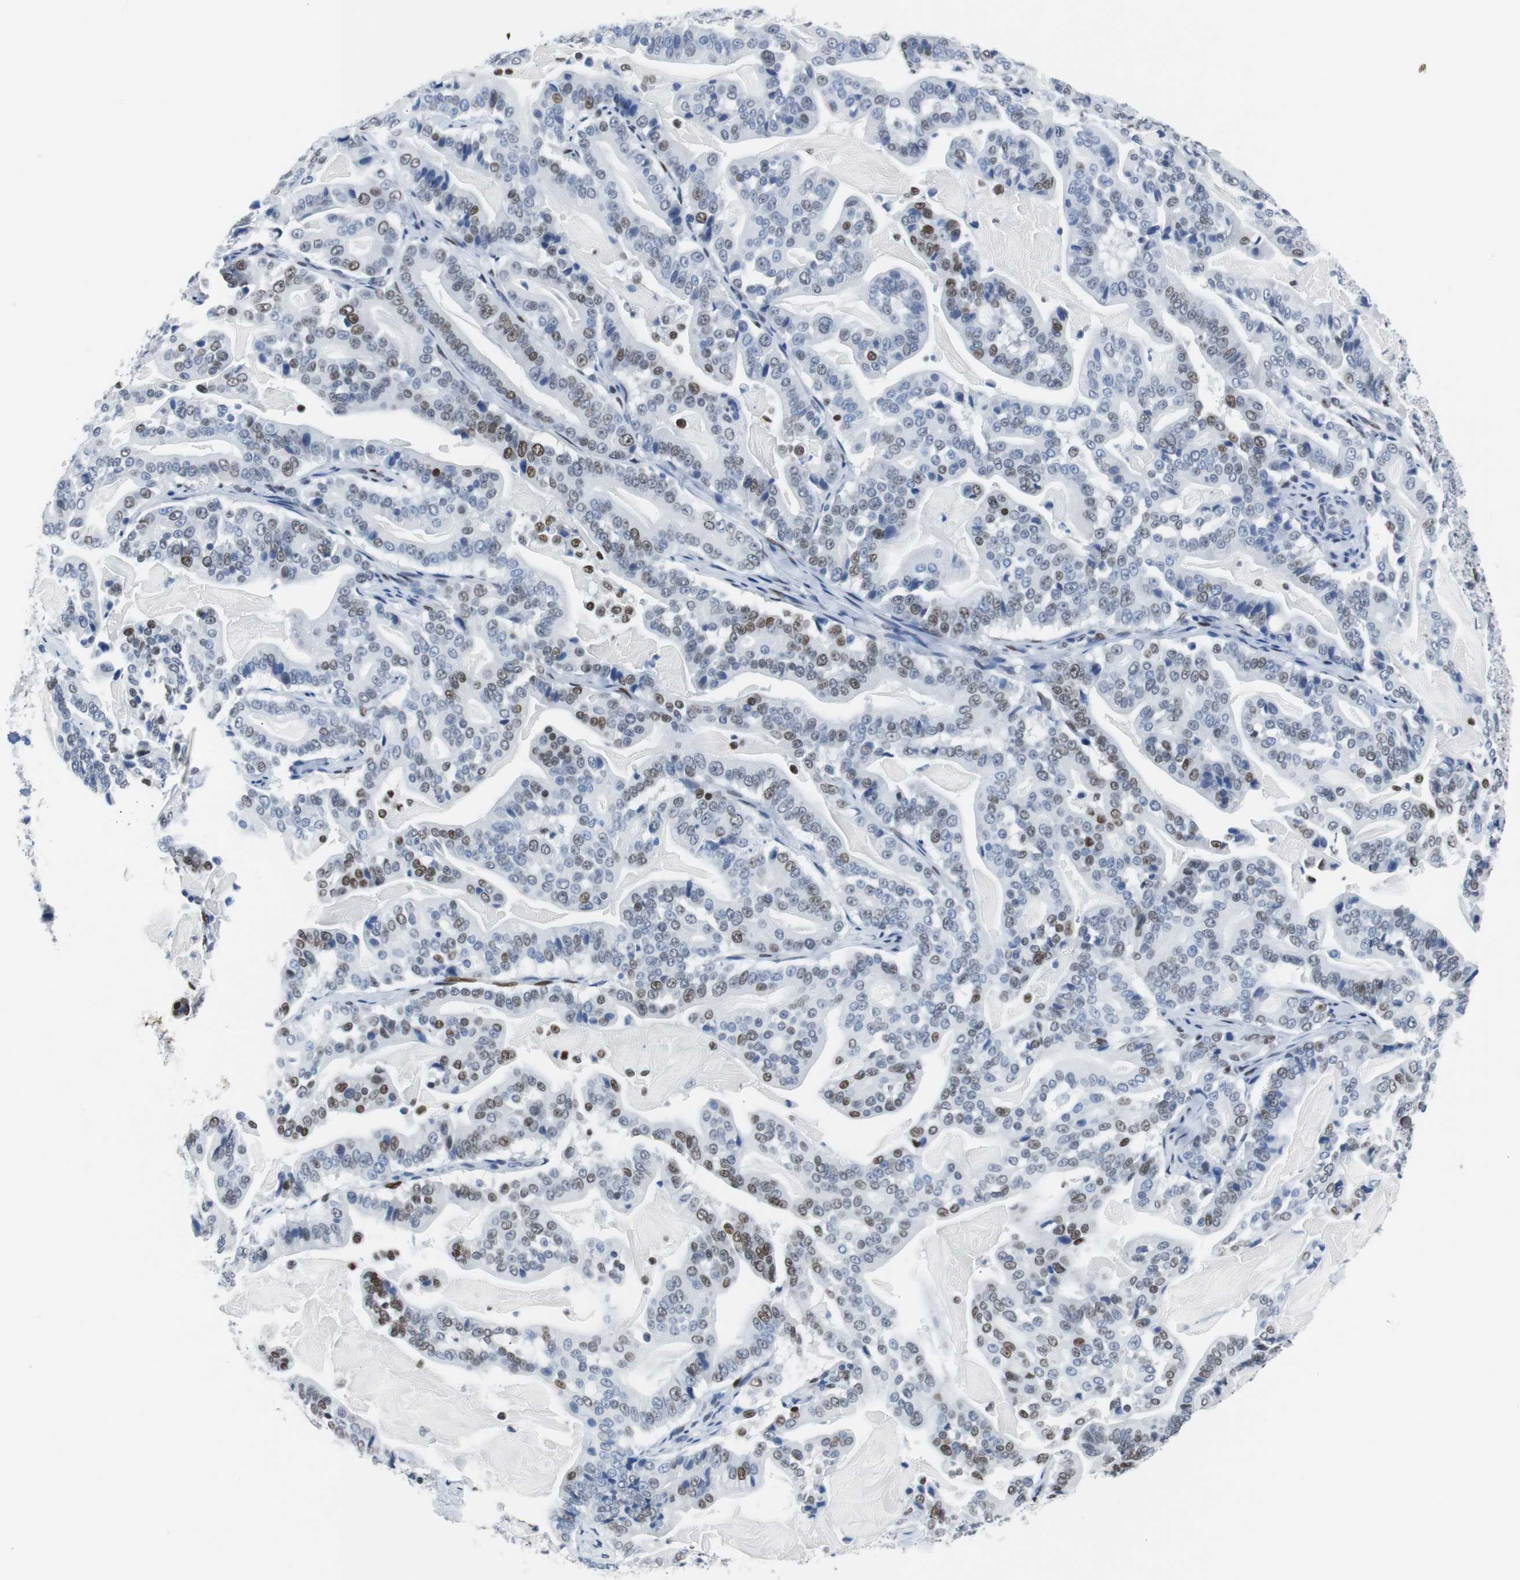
{"staining": {"intensity": "moderate", "quantity": "25%-75%", "location": "nuclear"}, "tissue": "pancreatic cancer", "cell_type": "Tumor cells", "image_type": "cancer", "snomed": [{"axis": "morphology", "description": "Adenocarcinoma, NOS"}, {"axis": "topography", "description": "Pancreas"}], "caption": "Immunohistochemistry of human pancreatic cancer (adenocarcinoma) displays medium levels of moderate nuclear staining in about 25%-75% of tumor cells. Using DAB (brown) and hematoxylin (blue) stains, captured at high magnification using brightfield microscopy.", "gene": "JUN", "patient": {"sex": "male", "age": 63}}